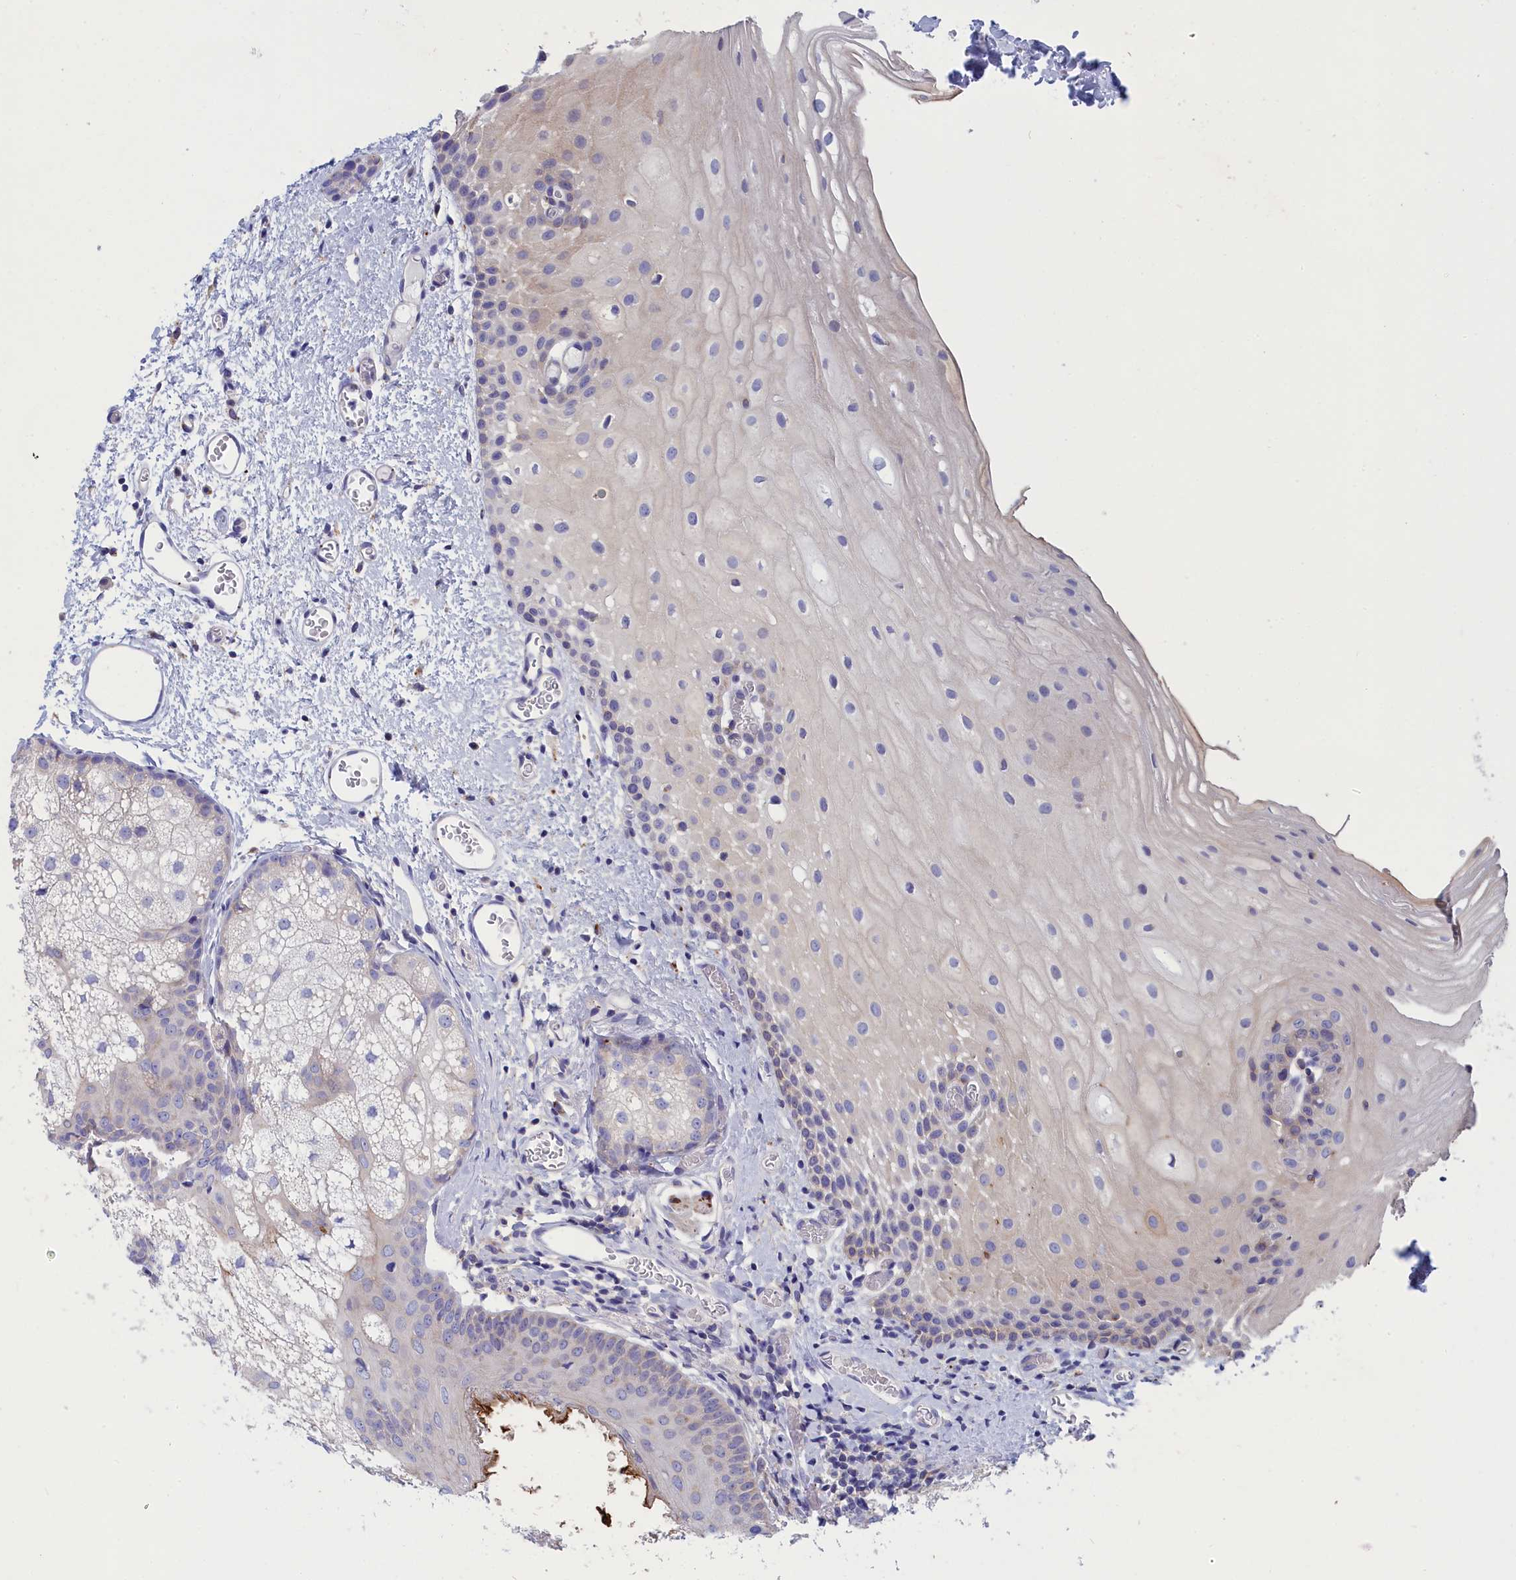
{"staining": {"intensity": "negative", "quantity": "none", "location": "none"}, "tissue": "oral mucosa", "cell_type": "Squamous epithelial cells", "image_type": "normal", "snomed": [{"axis": "morphology", "description": "Normal tissue, NOS"}, {"axis": "morphology", "description": "Squamous cell carcinoma, NOS"}, {"axis": "topography", "description": "Oral tissue"}, {"axis": "topography", "description": "Head-Neck"}], "caption": "DAB (3,3'-diaminobenzidine) immunohistochemical staining of unremarkable oral mucosa demonstrates no significant expression in squamous epithelial cells. The staining was performed using DAB to visualize the protein expression in brown, while the nuclei were stained in blue with hematoxylin (Magnification: 20x).", "gene": "WDR6", "patient": {"sex": "female", "age": 70}}